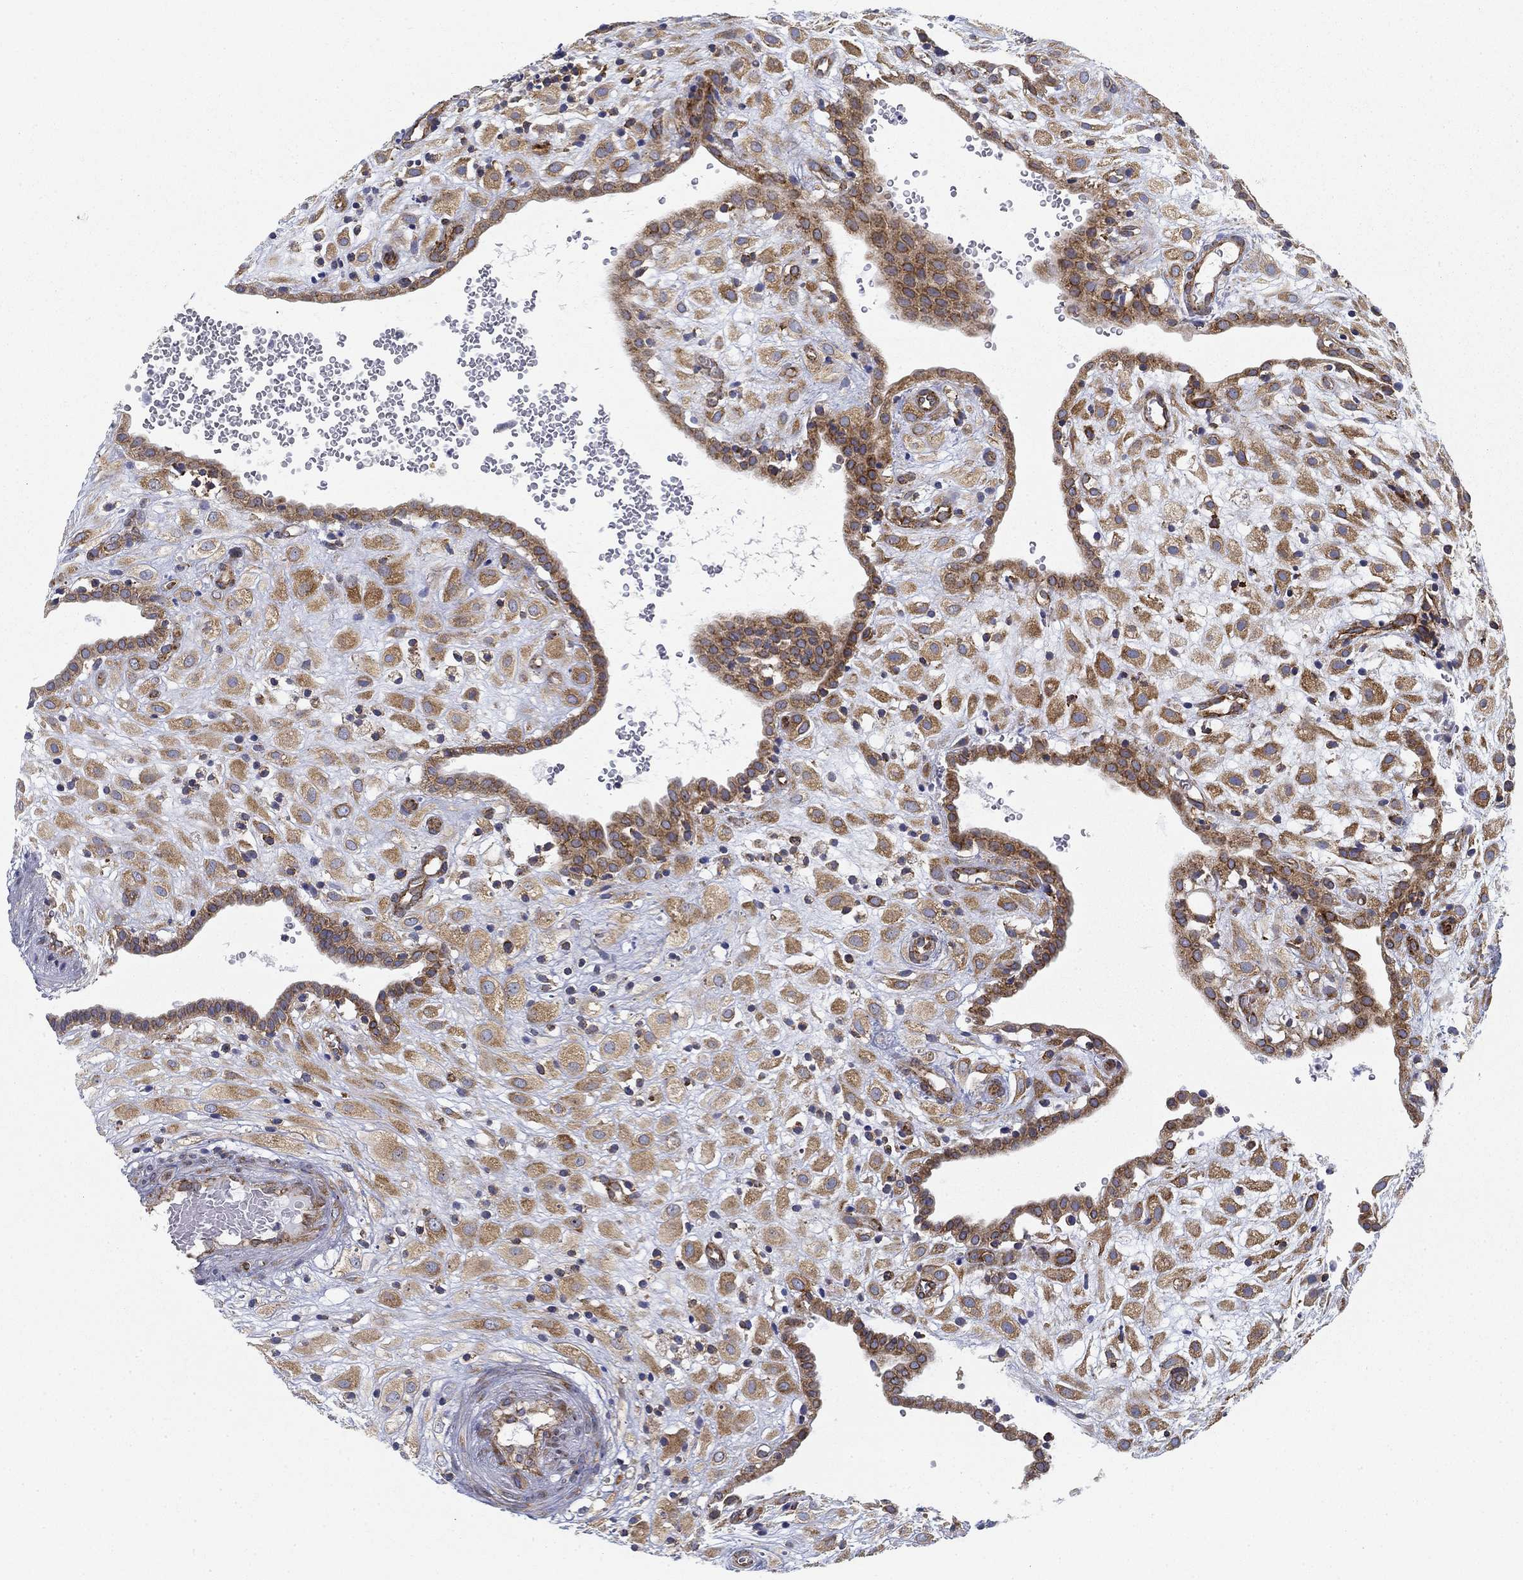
{"staining": {"intensity": "moderate", "quantity": ">75%", "location": "cytoplasmic/membranous"}, "tissue": "placenta", "cell_type": "Decidual cells", "image_type": "normal", "snomed": [{"axis": "morphology", "description": "Normal tissue, NOS"}, {"axis": "topography", "description": "Placenta"}], "caption": "Immunohistochemical staining of unremarkable placenta displays moderate cytoplasmic/membranous protein positivity in about >75% of decidual cells.", "gene": "FXR1", "patient": {"sex": "female", "age": 24}}